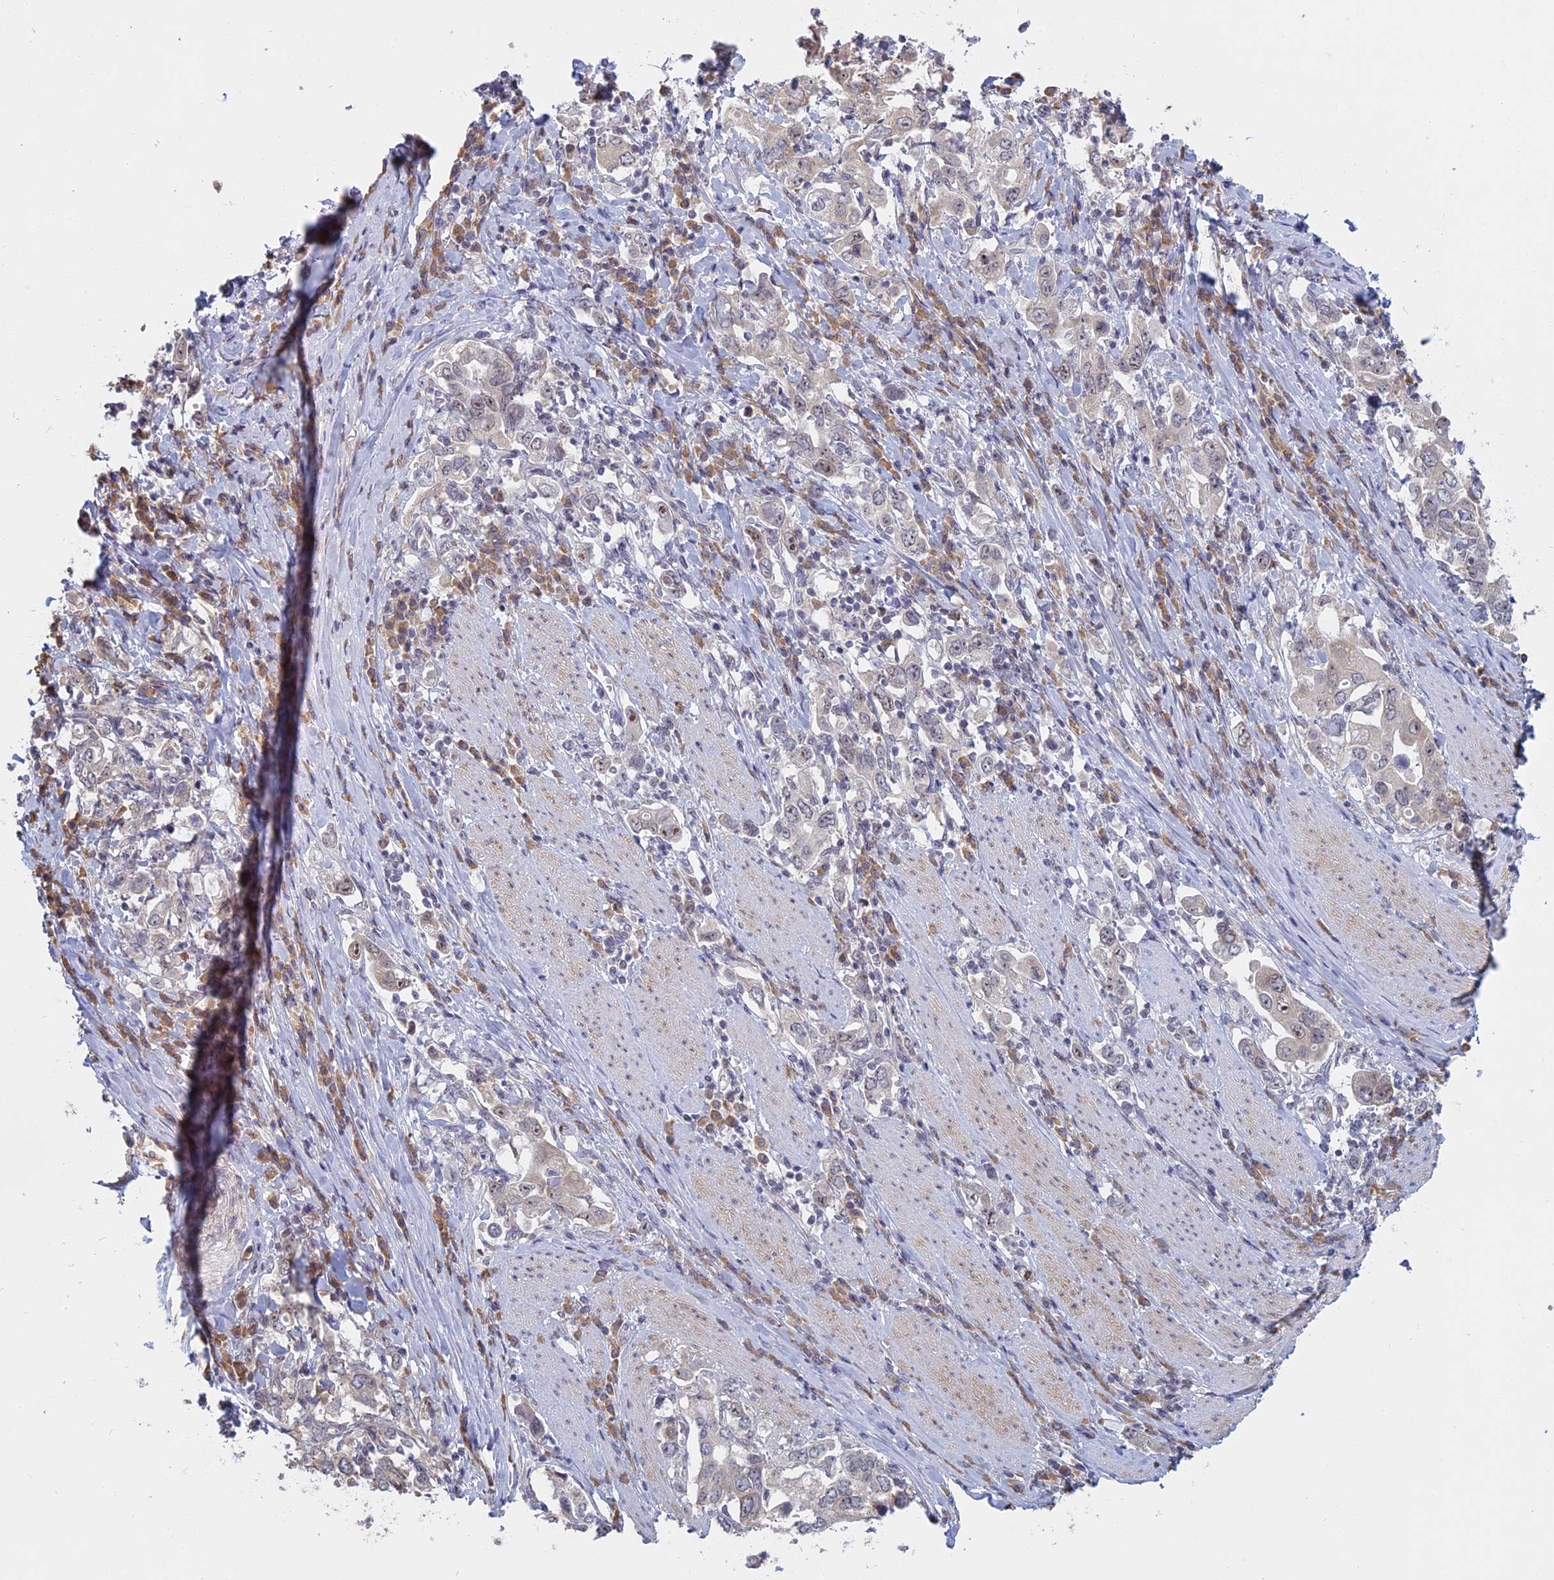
{"staining": {"intensity": "negative", "quantity": "none", "location": "none"}, "tissue": "stomach cancer", "cell_type": "Tumor cells", "image_type": "cancer", "snomed": [{"axis": "morphology", "description": "Adenocarcinoma, NOS"}, {"axis": "topography", "description": "Stomach, upper"}, {"axis": "topography", "description": "Stomach"}], "caption": "Tumor cells are negative for protein expression in human stomach cancer (adenocarcinoma).", "gene": "RPS19BP1", "patient": {"sex": "male", "age": 62}}